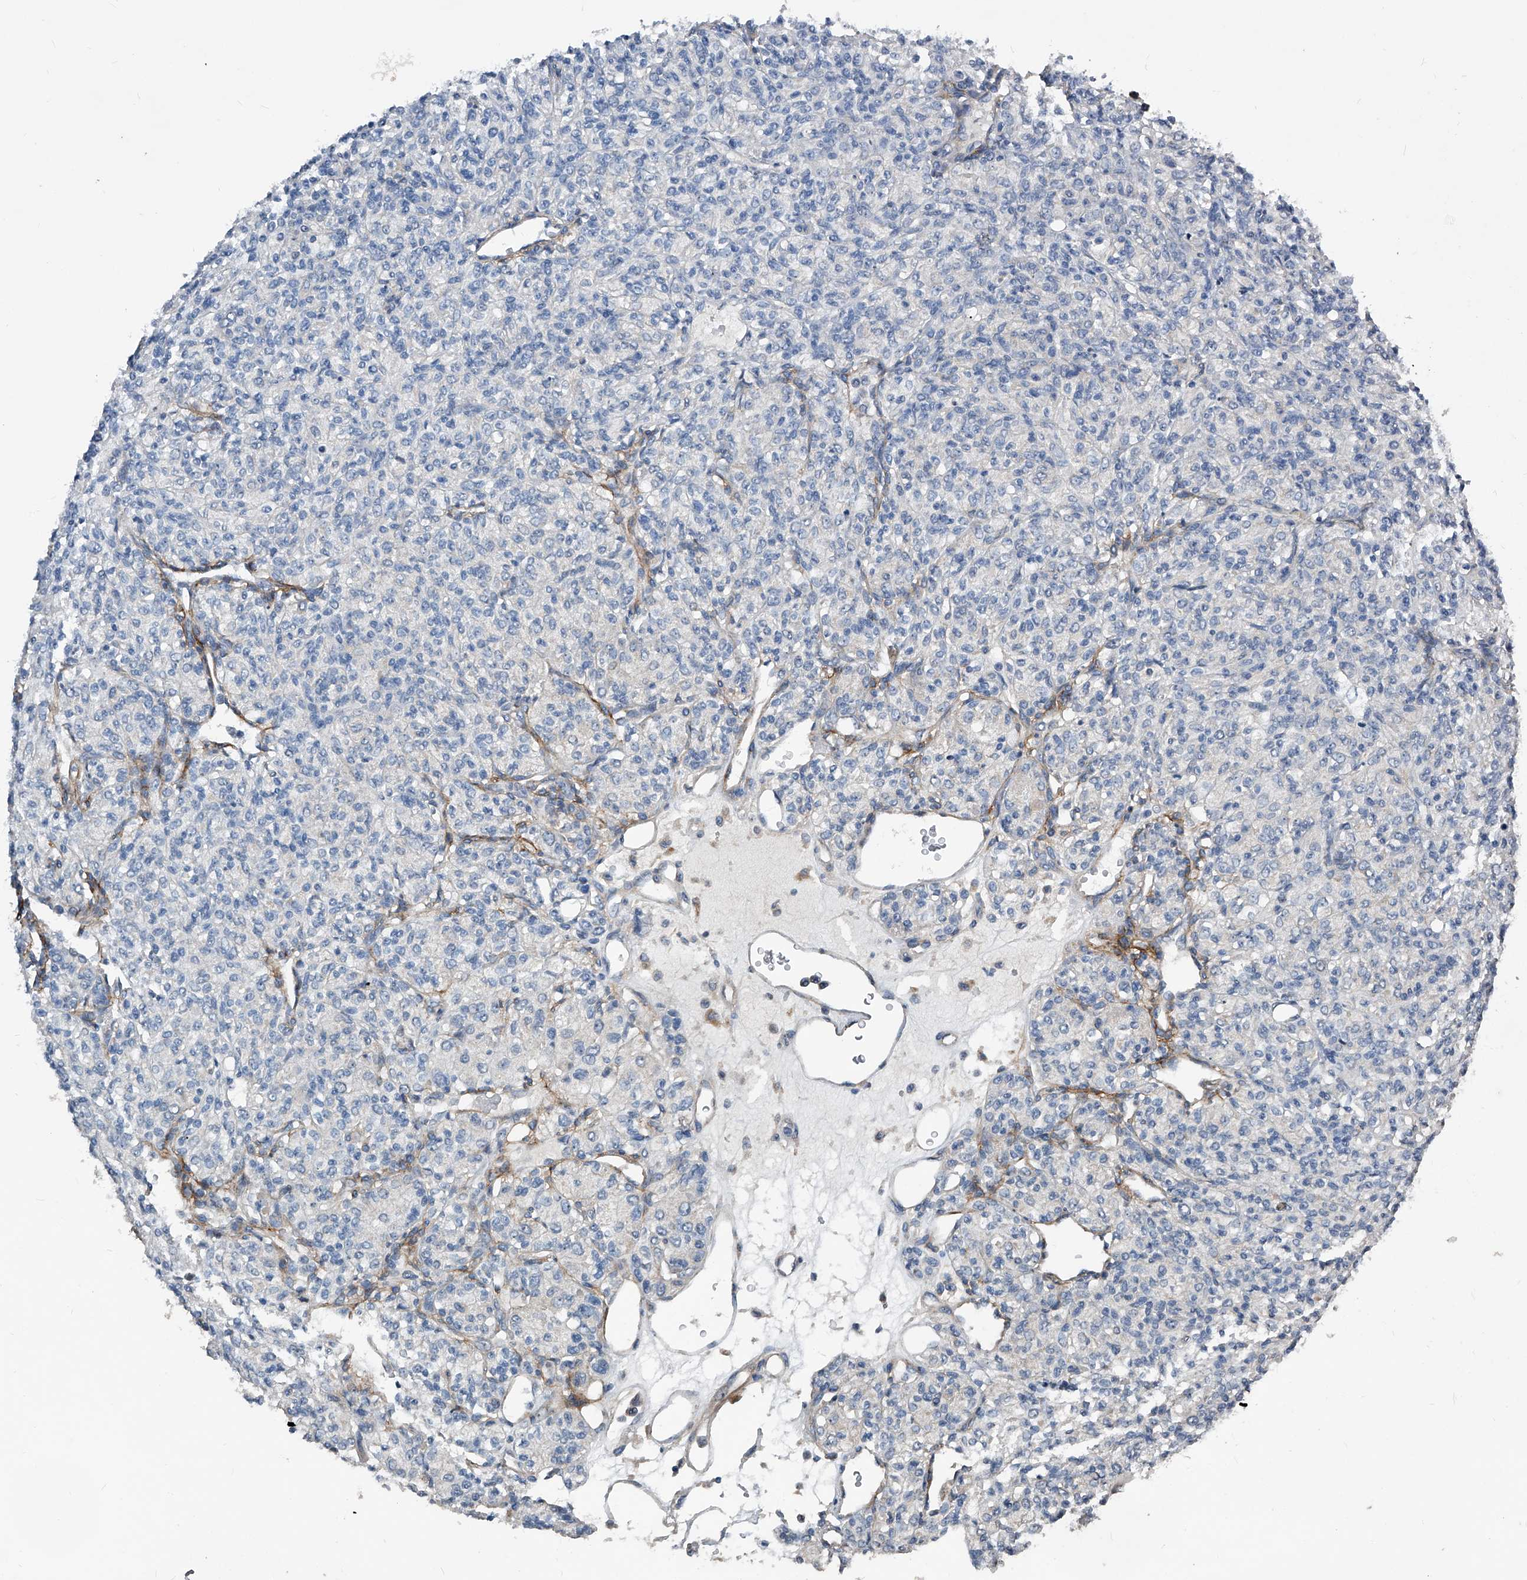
{"staining": {"intensity": "negative", "quantity": "none", "location": "none"}, "tissue": "renal cancer", "cell_type": "Tumor cells", "image_type": "cancer", "snomed": [{"axis": "morphology", "description": "Adenocarcinoma, NOS"}, {"axis": "topography", "description": "Kidney"}], "caption": "Protein analysis of adenocarcinoma (renal) shows no significant positivity in tumor cells.", "gene": "PHACTR1", "patient": {"sex": "male", "age": 77}}